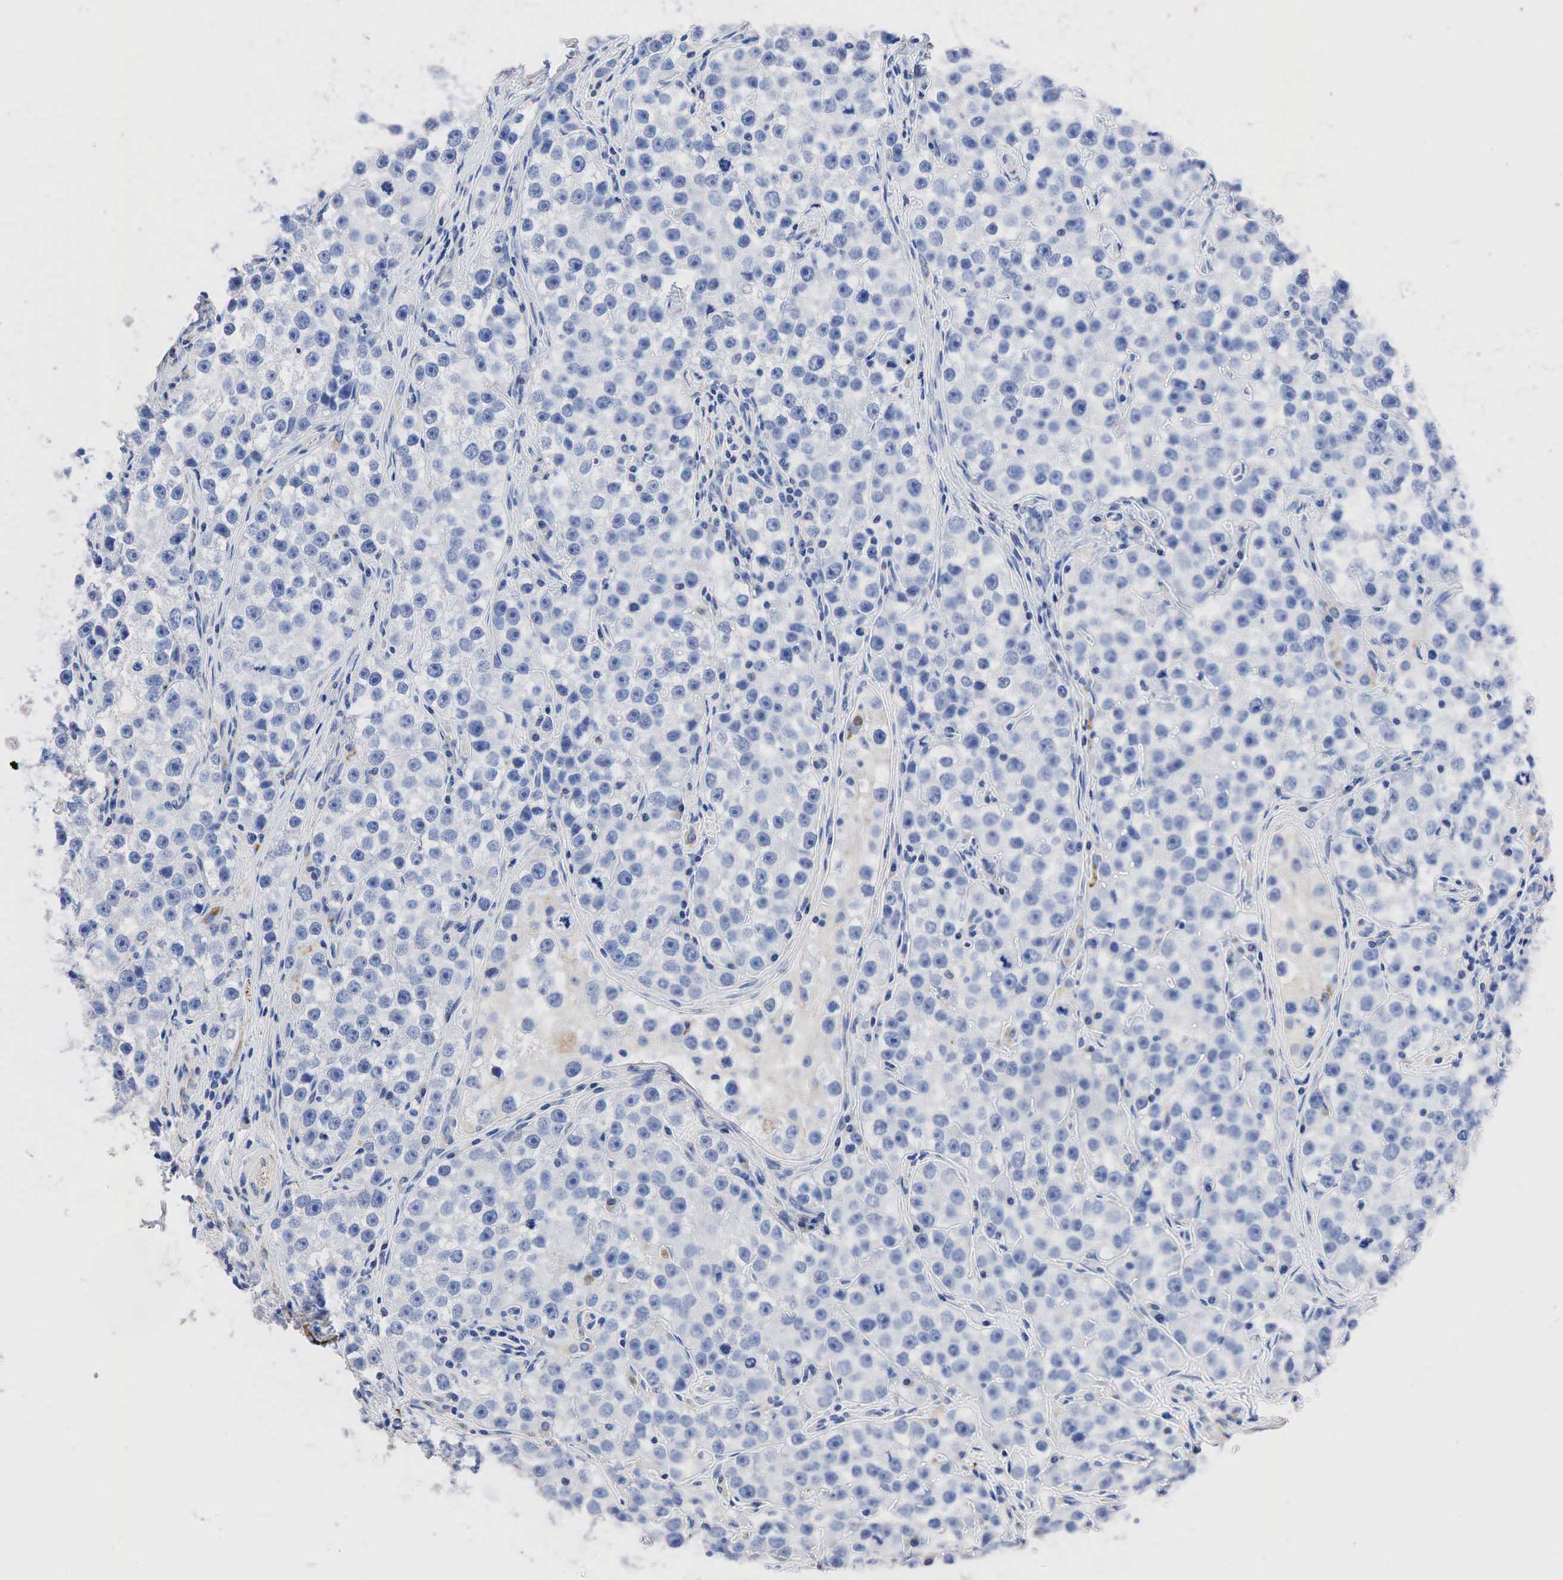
{"staining": {"intensity": "negative", "quantity": "none", "location": "none"}, "tissue": "testis cancer", "cell_type": "Tumor cells", "image_type": "cancer", "snomed": [{"axis": "morphology", "description": "Seminoma, NOS"}, {"axis": "topography", "description": "Testis"}], "caption": "High magnification brightfield microscopy of seminoma (testis) stained with DAB (3,3'-diaminobenzidine) (brown) and counterstained with hematoxylin (blue): tumor cells show no significant positivity.", "gene": "SYP", "patient": {"sex": "male", "age": 32}}